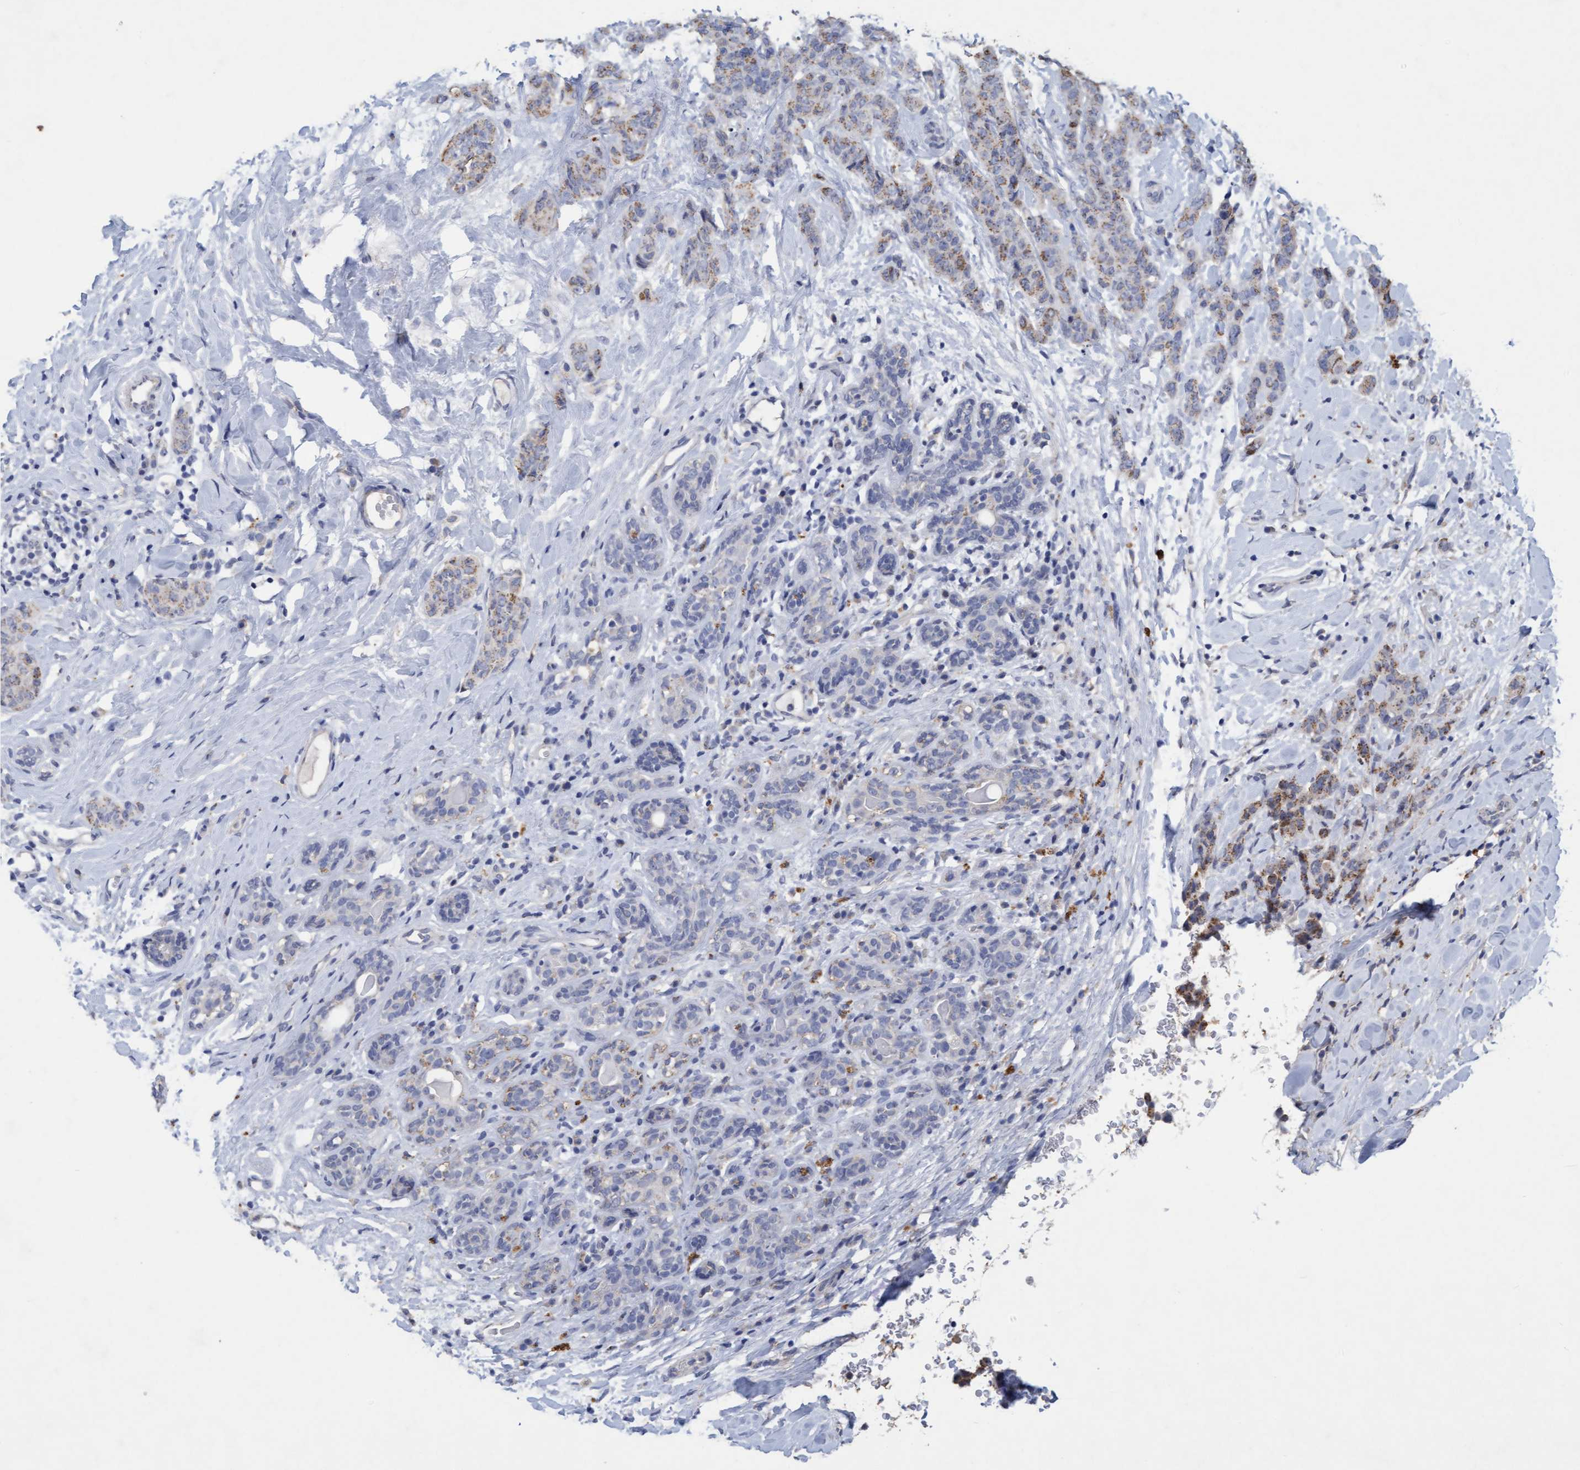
{"staining": {"intensity": "weak", "quantity": "25%-75%", "location": "cytoplasmic/membranous"}, "tissue": "breast cancer", "cell_type": "Tumor cells", "image_type": "cancer", "snomed": [{"axis": "morphology", "description": "Normal tissue, NOS"}, {"axis": "morphology", "description": "Duct carcinoma"}, {"axis": "topography", "description": "Breast"}], "caption": "Human intraductal carcinoma (breast) stained for a protein (brown) displays weak cytoplasmic/membranous positive positivity in about 25%-75% of tumor cells.", "gene": "VSIG8", "patient": {"sex": "female", "age": 40}}